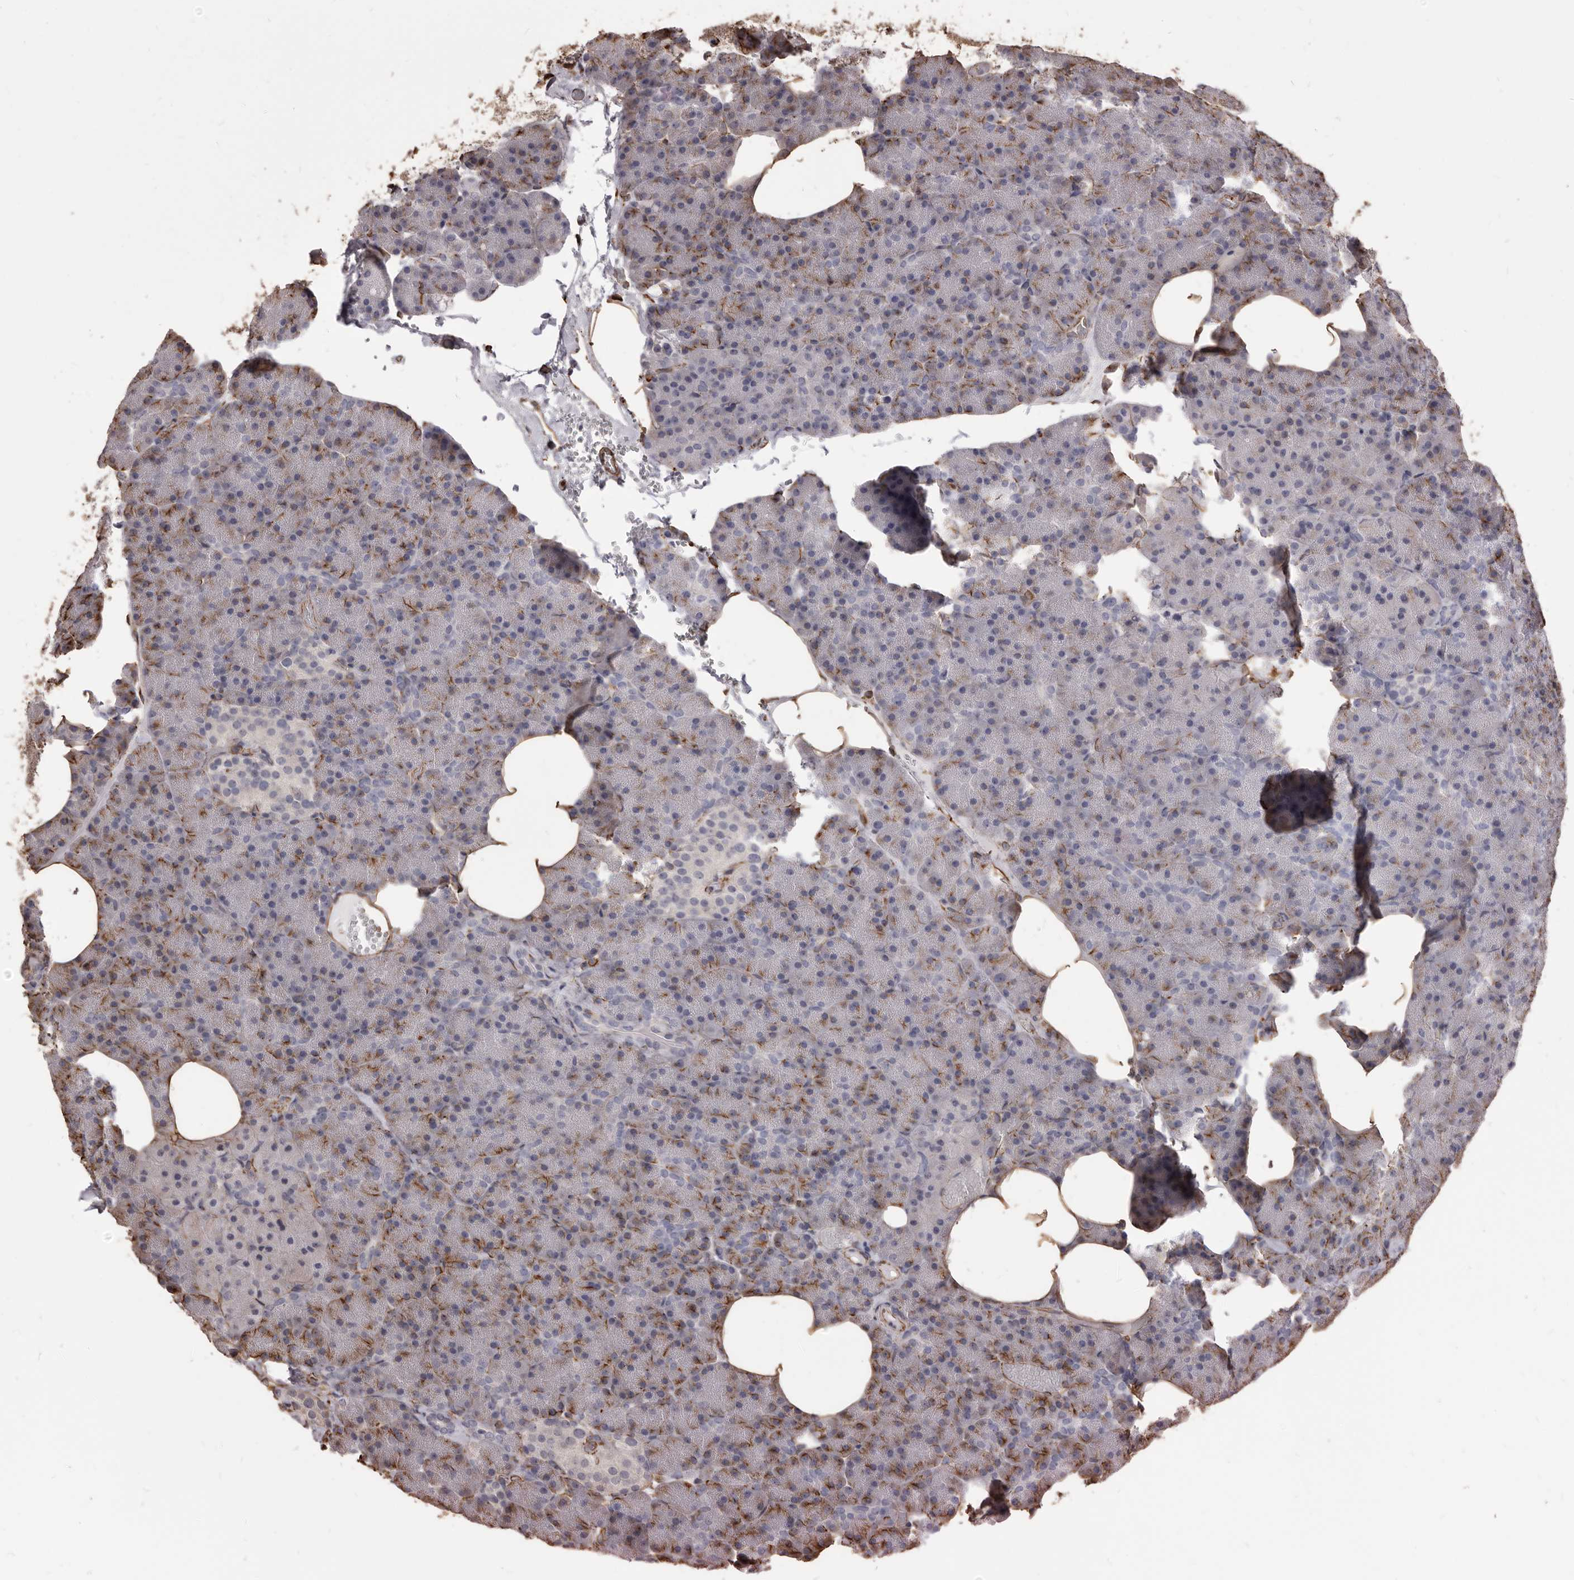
{"staining": {"intensity": "moderate", "quantity": "<25%", "location": "cytoplasmic/membranous"}, "tissue": "pancreas", "cell_type": "Exocrine glandular cells", "image_type": "normal", "snomed": [{"axis": "morphology", "description": "Normal tissue, NOS"}, {"axis": "morphology", "description": "Carcinoid, malignant, NOS"}, {"axis": "topography", "description": "Pancreas"}], "caption": "Moderate cytoplasmic/membranous expression is appreciated in approximately <25% of exocrine glandular cells in normal pancreas.", "gene": "MTURN", "patient": {"sex": "female", "age": 35}}